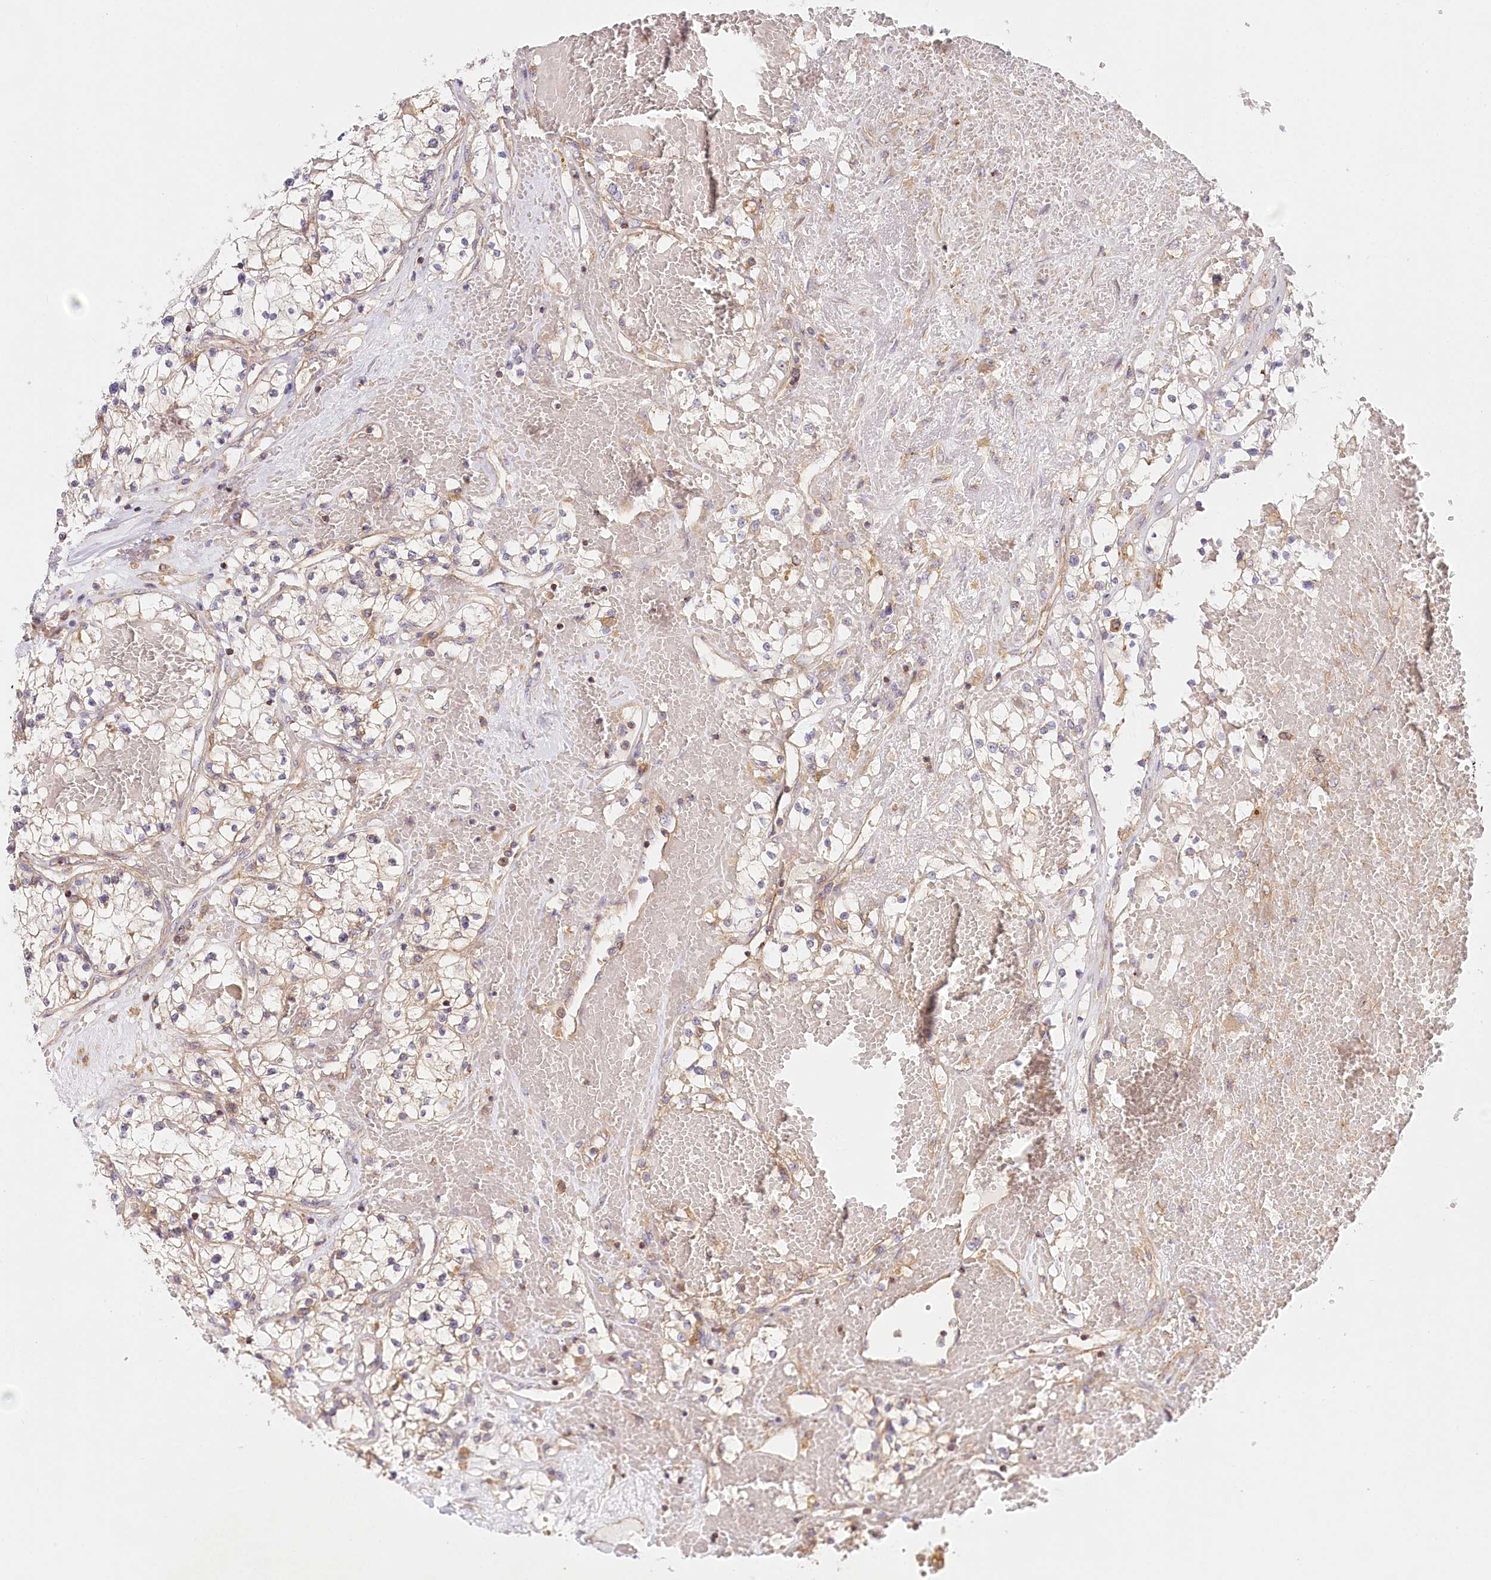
{"staining": {"intensity": "weak", "quantity": "<25%", "location": "cytoplasmic/membranous"}, "tissue": "renal cancer", "cell_type": "Tumor cells", "image_type": "cancer", "snomed": [{"axis": "morphology", "description": "Normal tissue, NOS"}, {"axis": "morphology", "description": "Adenocarcinoma, NOS"}, {"axis": "topography", "description": "Kidney"}], "caption": "Immunohistochemistry of renal cancer (adenocarcinoma) shows no staining in tumor cells.", "gene": "UMPS", "patient": {"sex": "male", "age": 68}}